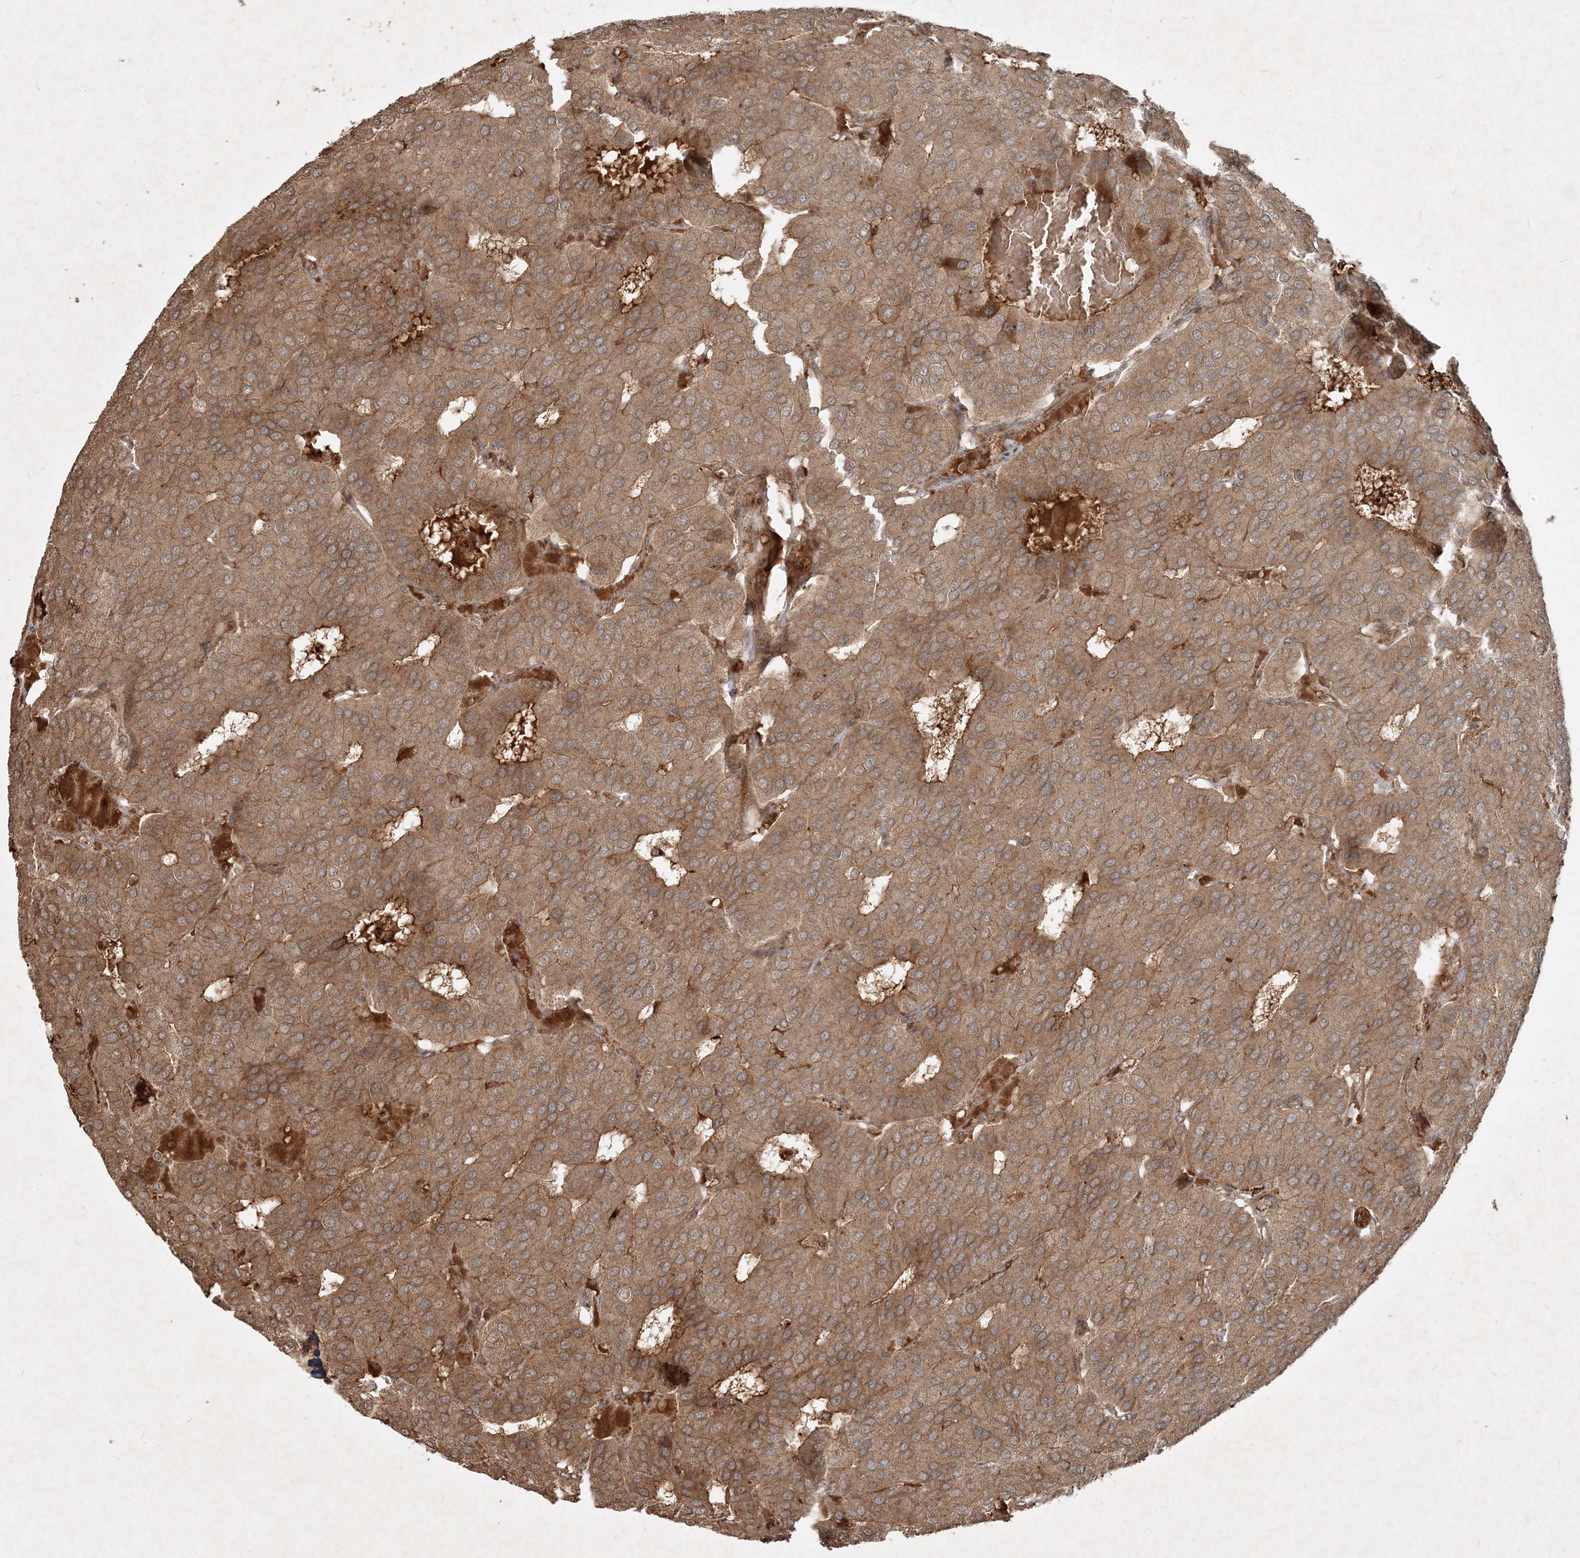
{"staining": {"intensity": "moderate", "quantity": ">75%", "location": "cytoplasmic/membranous"}, "tissue": "parathyroid gland", "cell_type": "Glandular cells", "image_type": "normal", "snomed": [{"axis": "morphology", "description": "Normal tissue, NOS"}, {"axis": "morphology", "description": "Adenoma, NOS"}, {"axis": "topography", "description": "Parathyroid gland"}], "caption": "Brown immunohistochemical staining in benign human parathyroid gland exhibits moderate cytoplasmic/membranous staining in approximately >75% of glandular cells. The staining is performed using DAB brown chromogen to label protein expression. The nuclei are counter-stained blue using hematoxylin.", "gene": "NARS1", "patient": {"sex": "female", "age": 86}}